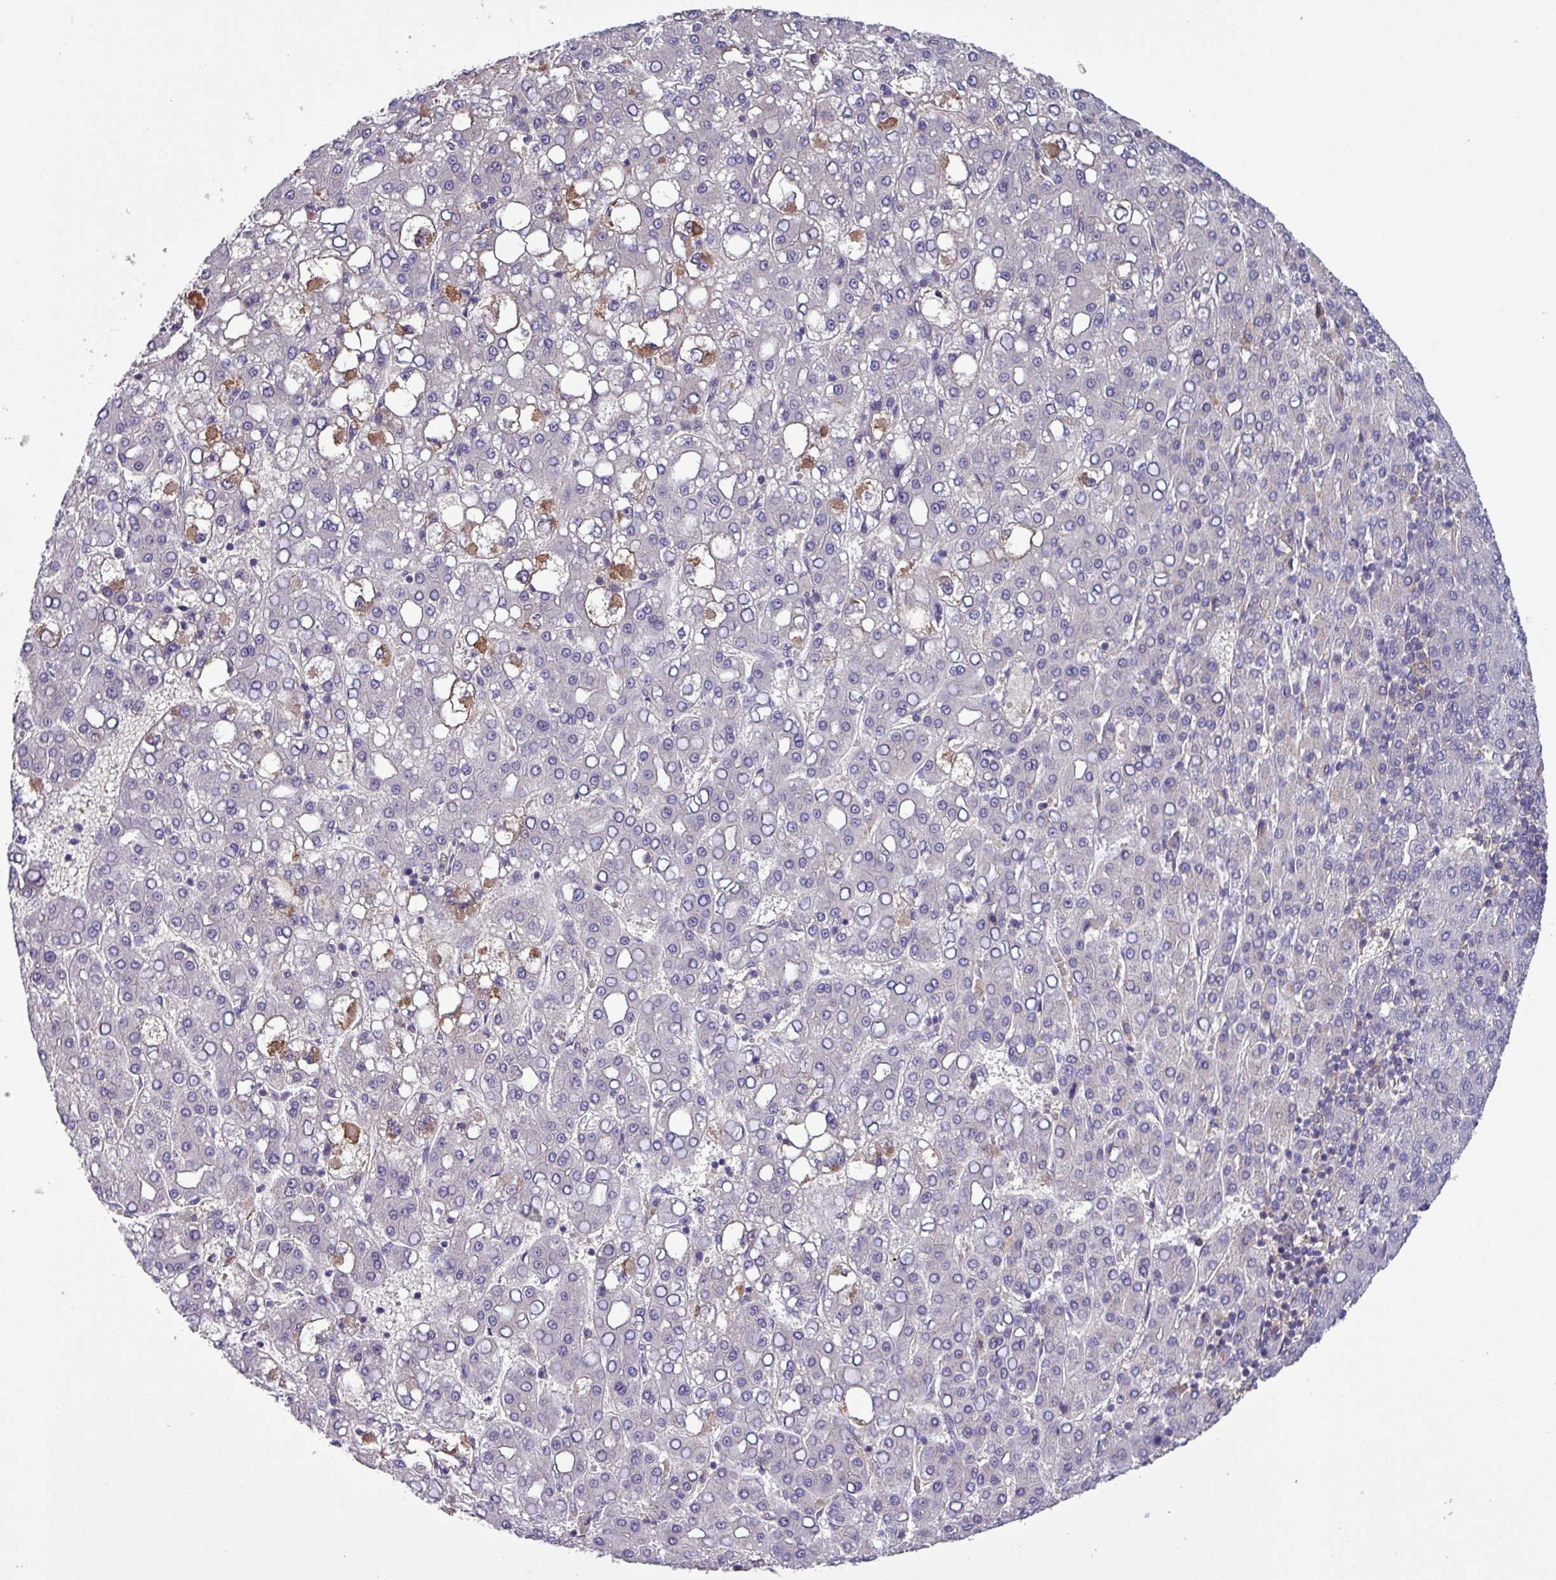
{"staining": {"intensity": "negative", "quantity": "none", "location": "none"}, "tissue": "liver cancer", "cell_type": "Tumor cells", "image_type": "cancer", "snomed": [{"axis": "morphology", "description": "Carcinoma, Hepatocellular, NOS"}, {"axis": "topography", "description": "Liver"}], "caption": "Micrograph shows no protein positivity in tumor cells of liver cancer (hepatocellular carcinoma) tissue.", "gene": "SLC23A2", "patient": {"sex": "male", "age": 65}}